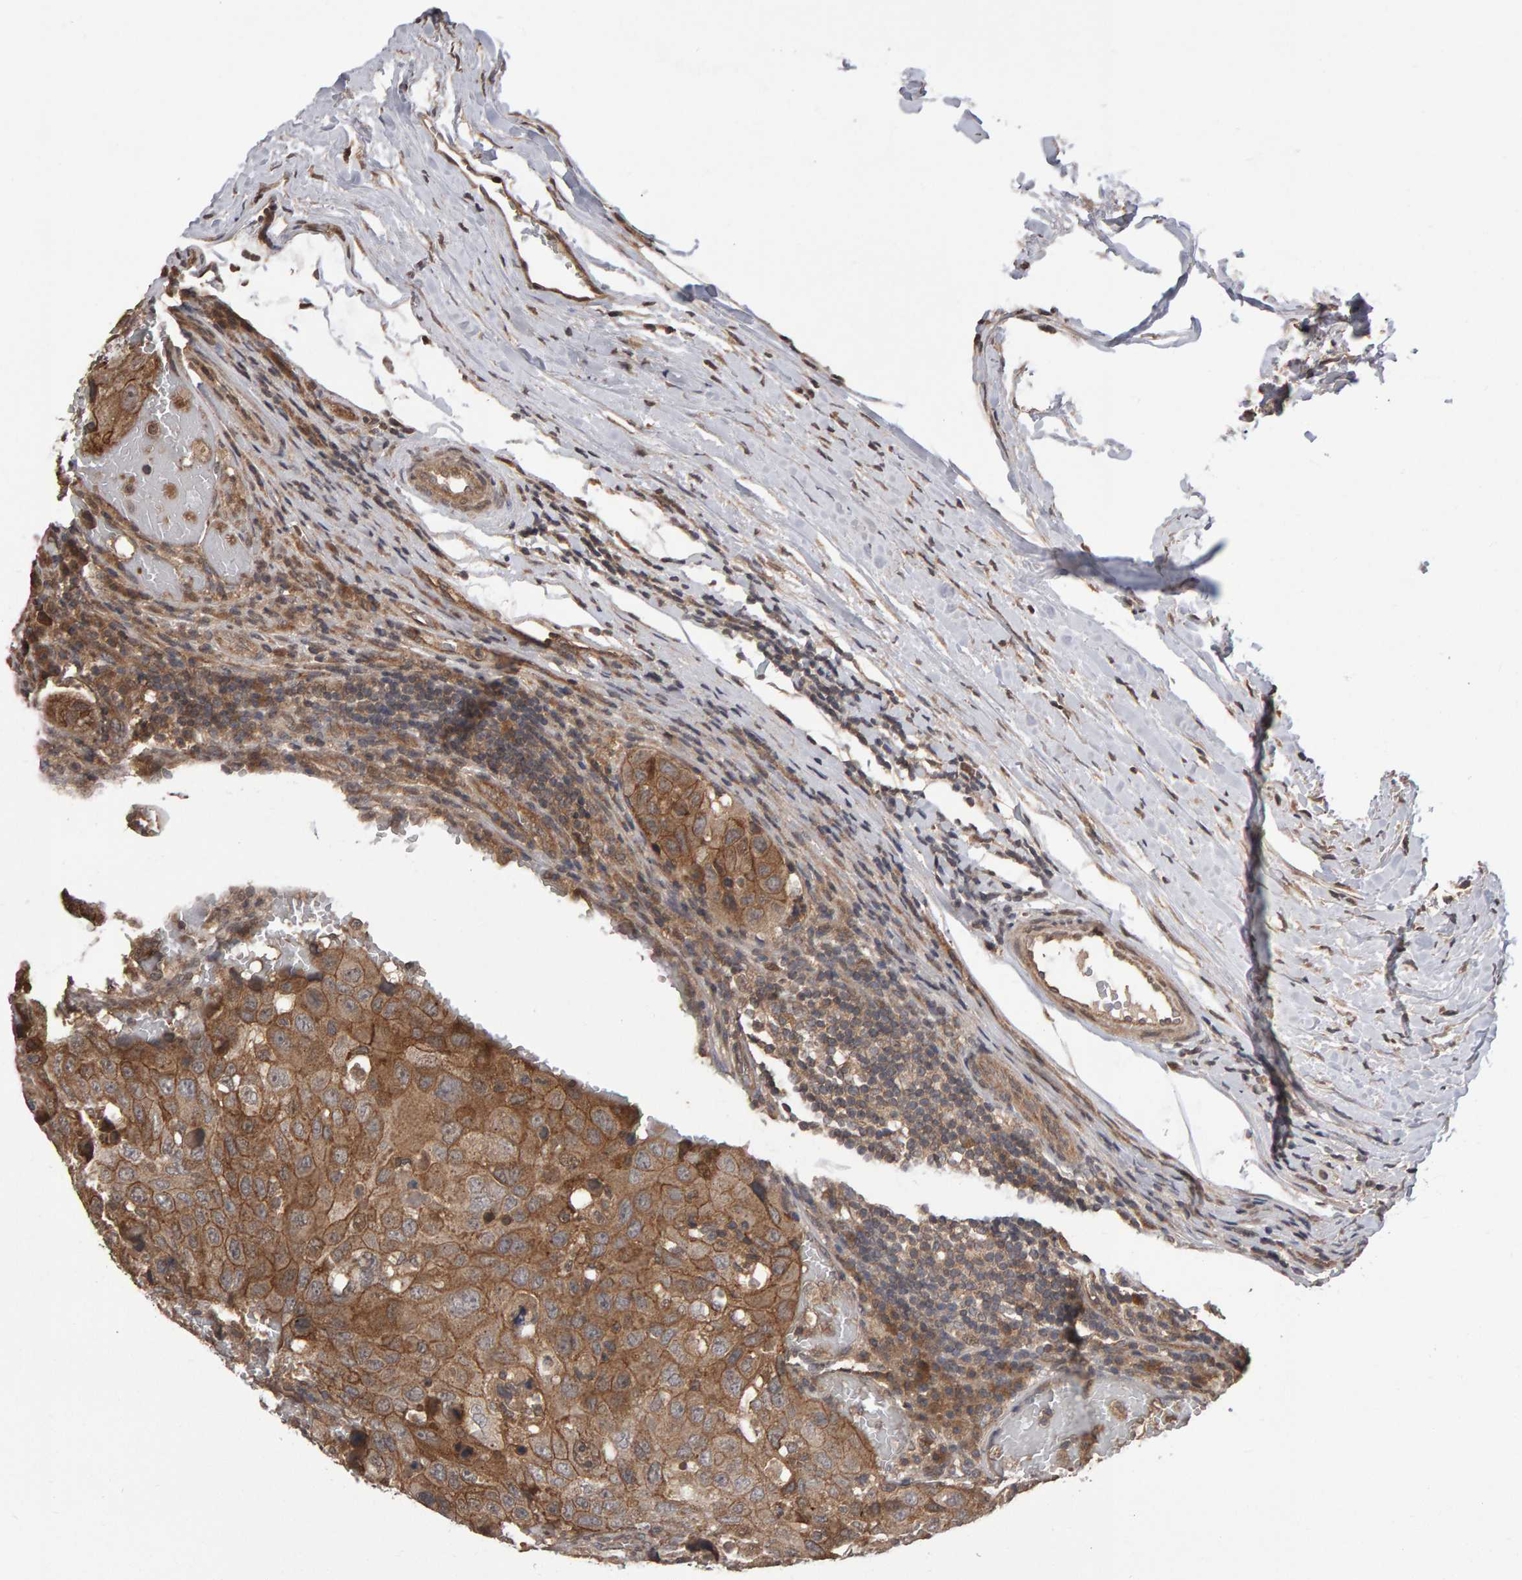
{"staining": {"intensity": "weak", "quantity": ">75%", "location": "cytoplasmic/membranous"}, "tissue": "urothelial cancer", "cell_type": "Tumor cells", "image_type": "cancer", "snomed": [{"axis": "morphology", "description": "Urothelial carcinoma, High grade"}, {"axis": "topography", "description": "Lymph node"}, {"axis": "topography", "description": "Urinary bladder"}], "caption": "Weak cytoplasmic/membranous staining for a protein is present in approximately >75% of tumor cells of urothelial cancer using immunohistochemistry.", "gene": "SCRIB", "patient": {"sex": "male", "age": 51}}